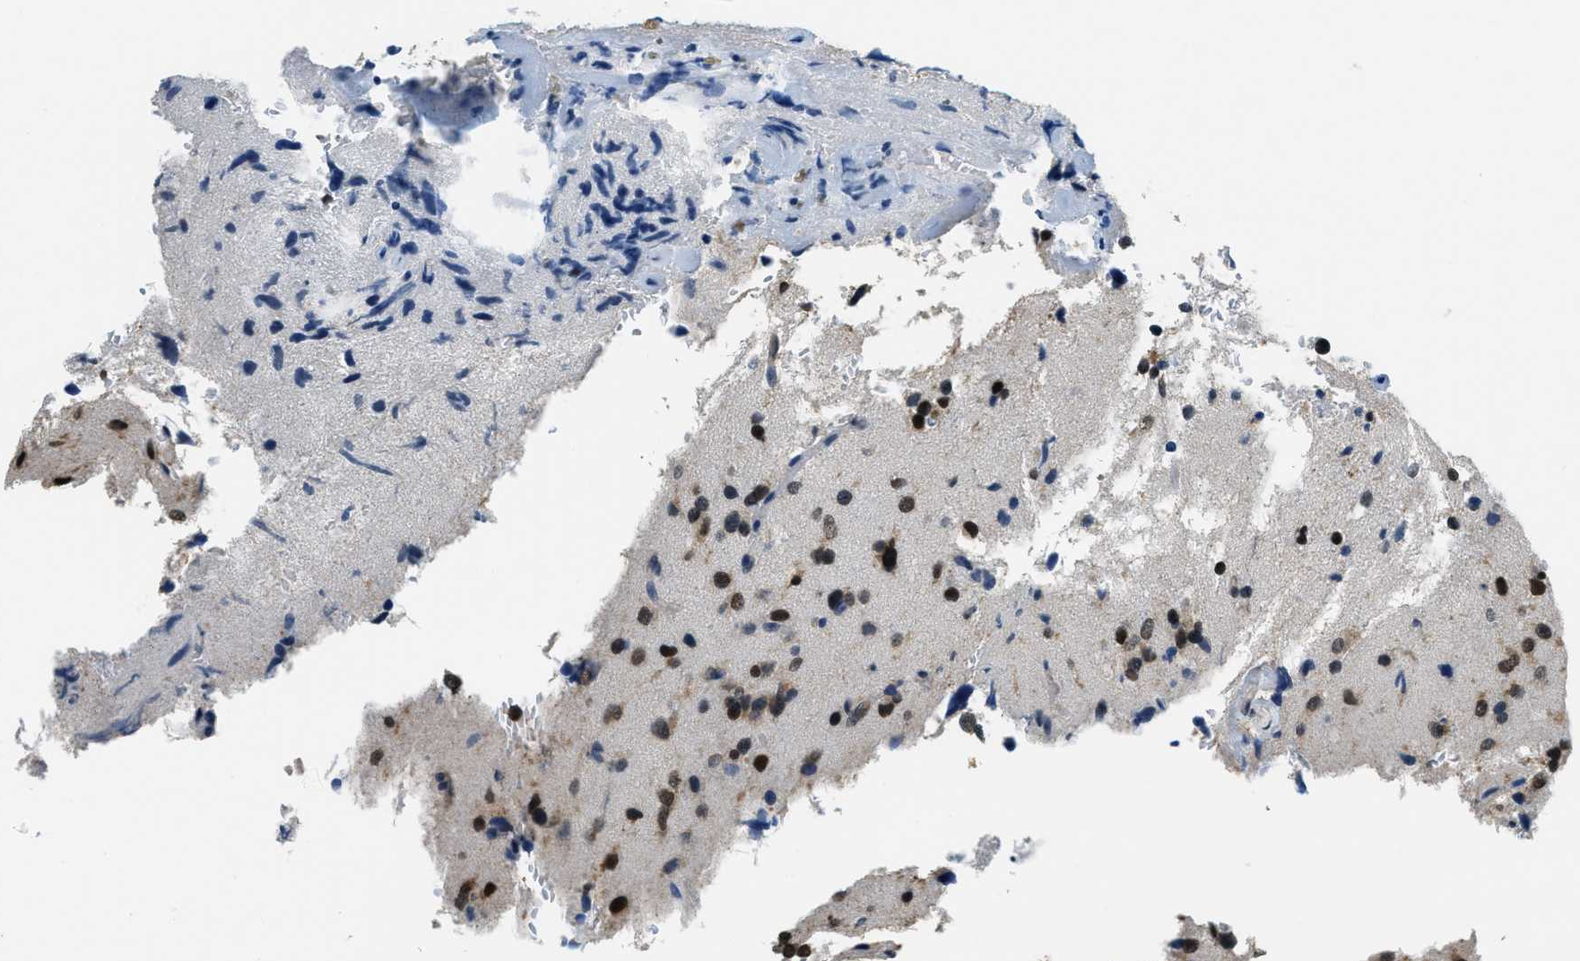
{"staining": {"intensity": "strong", "quantity": "25%-75%", "location": "nuclear"}, "tissue": "glioma", "cell_type": "Tumor cells", "image_type": "cancer", "snomed": [{"axis": "morphology", "description": "Glioma, malignant, High grade"}, {"axis": "topography", "description": "Brain"}], "caption": "This is an image of immunohistochemistry (IHC) staining of glioma, which shows strong expression in the nuclear of tumor cells.", "gene": "RAB11FIP1", "patient": {"sex": "female", "age": 58}}